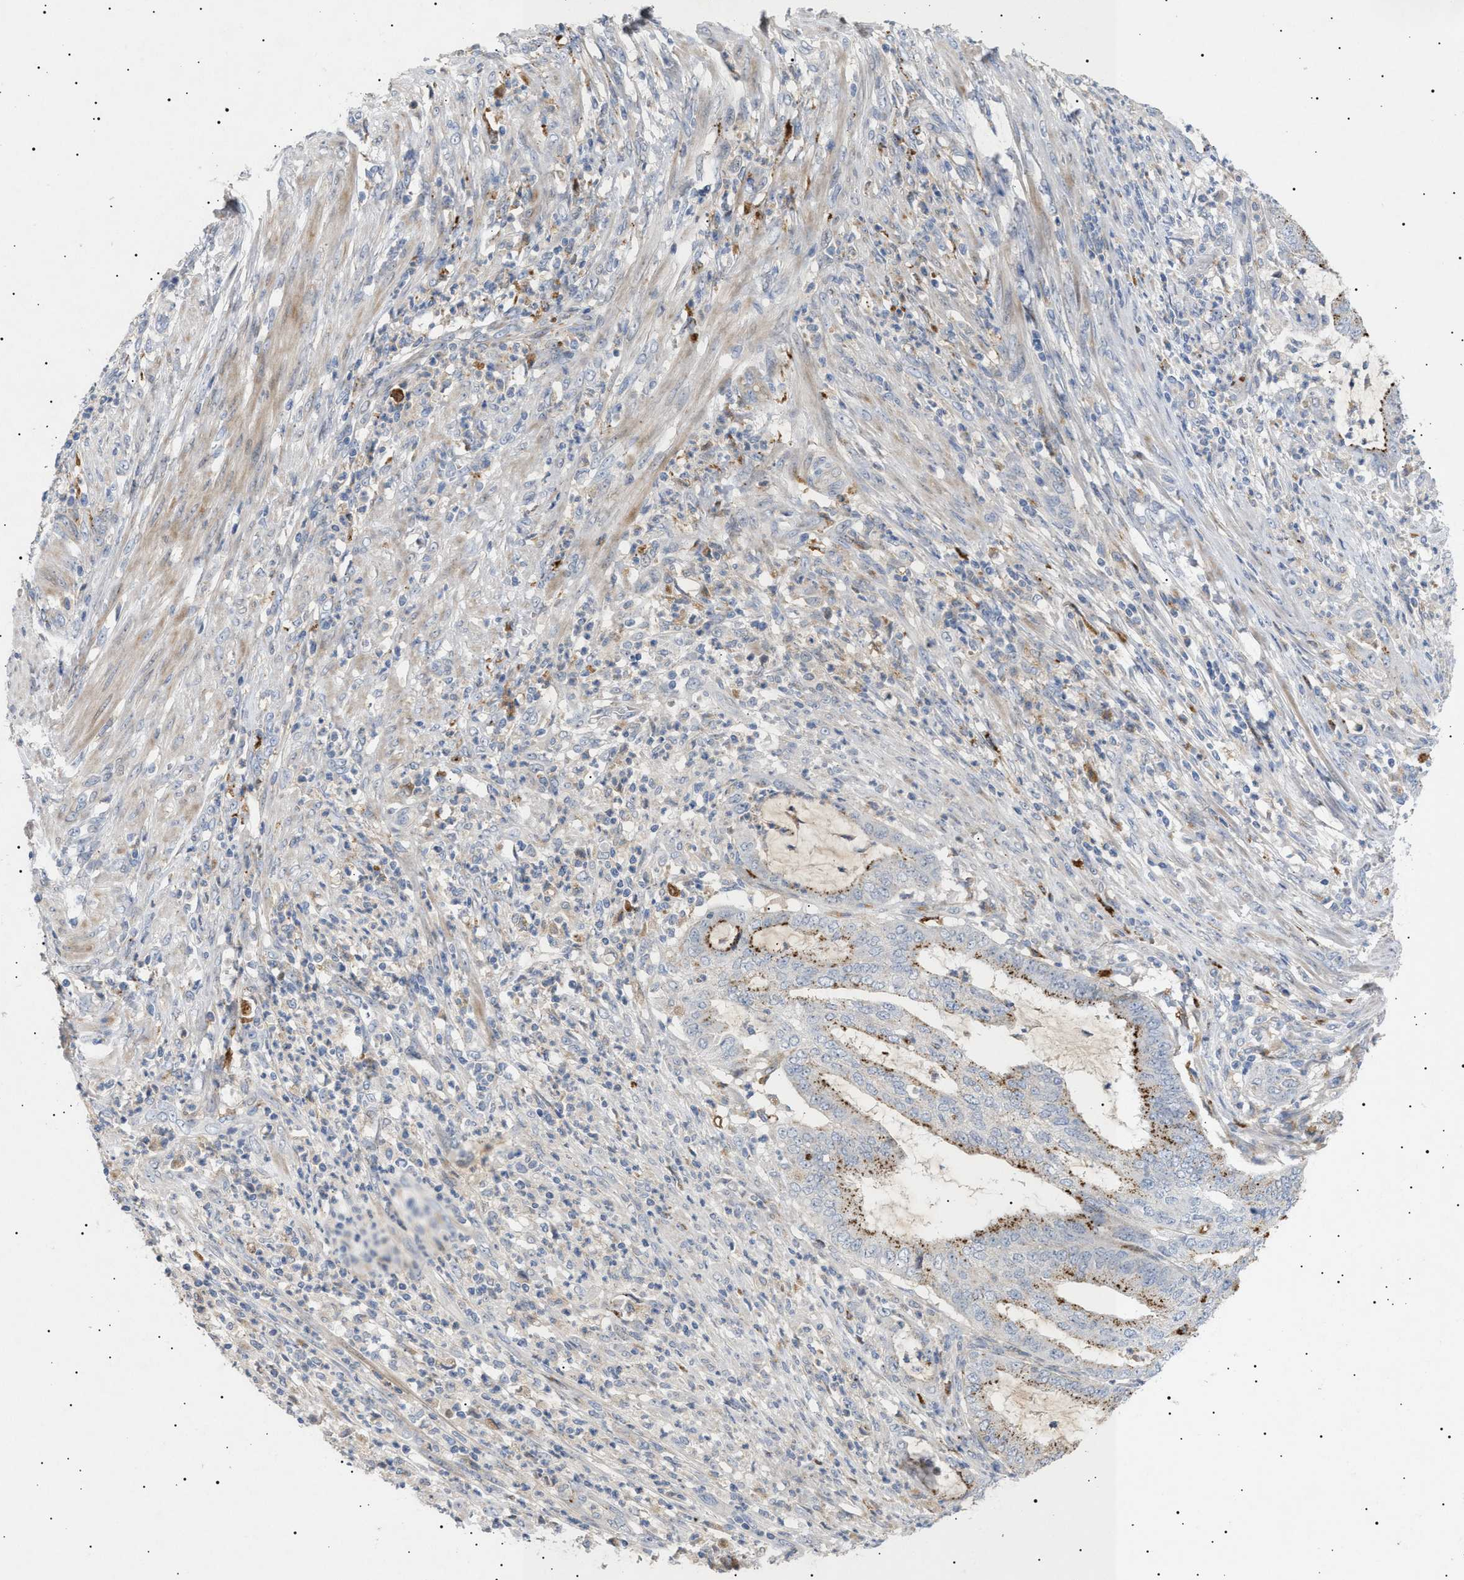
{"staining": {"intensity": "moderate", "quantity": "25%-75%", "location": "cytoplasmic/membranous"}, "tissue": "endometrial cancer", "cell_type": "Tumor cells", "image_type": "cancer", "snomed": [{"axis": "morphology", "description": "Adenocarcinoma, NOS"}, {"axis": "topography", "description": "Endometrium"}], "caption": "Endometrial cancer (adenocarcinoma) was stained to show a protein in brown. There is medium levels of moderate cytoplasmic/membranous expression in about 25%-75% of tumor cells. Nuclei are stained in blue.", "gene": "SIRT5", "patient": {"sex": "female", "age": 51}}